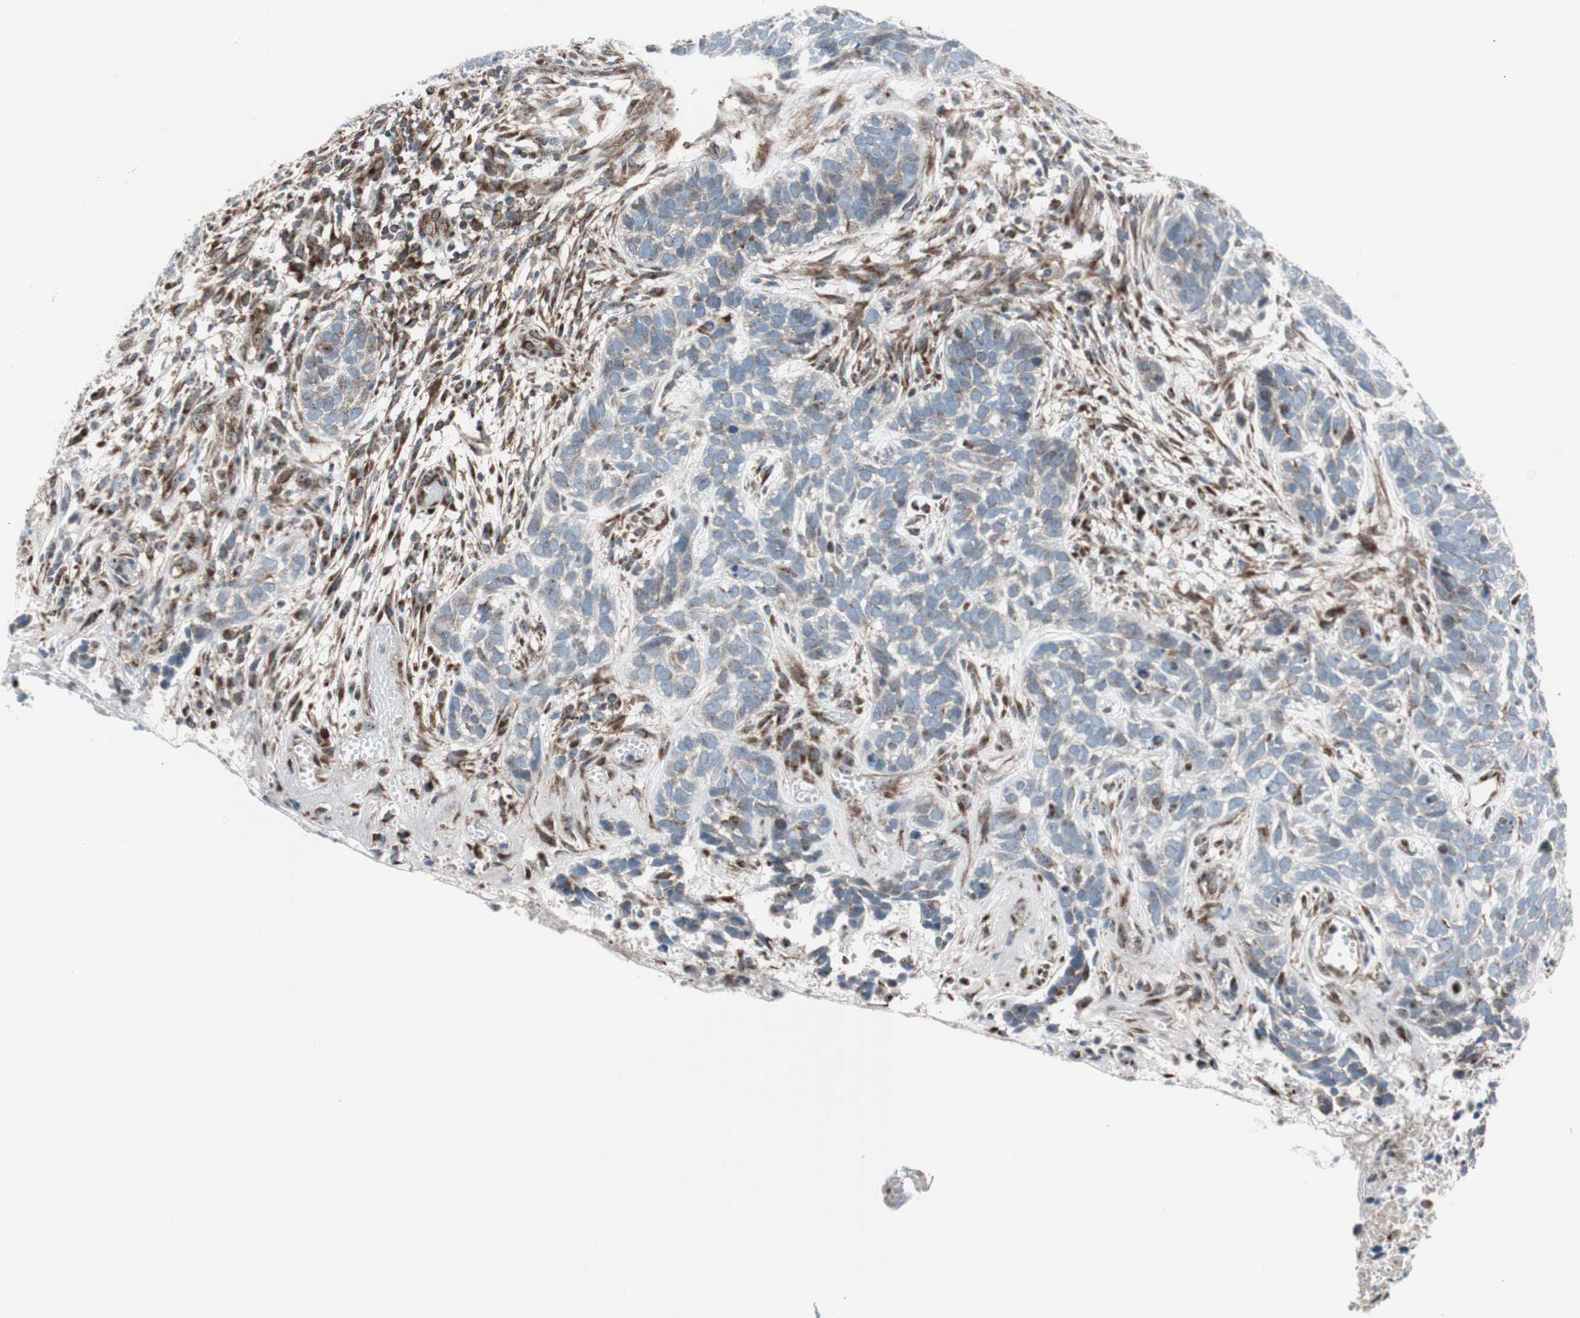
{"staining": {"intensity": "weak", "quantity": "25%-75%", "location": "cytoplasmic/membranous"}, "tissue": "skin cancer", "cell_type": "Tumor cells", "image_type": "cancer", "snomed": [{"axis": "morphology", "description": "Basal cell carcinoma"}, {"axis": "topography", "description": "Skin"}], "caption": "This is an image of immunohistochemistry (IHC) staining of basal cell carcinoma (skin), which shows weak positivity in the cytoplasmic/membranous of tumor cells.", "gene": "CCL14", "patient": {"sex": "male", "age": 87}}